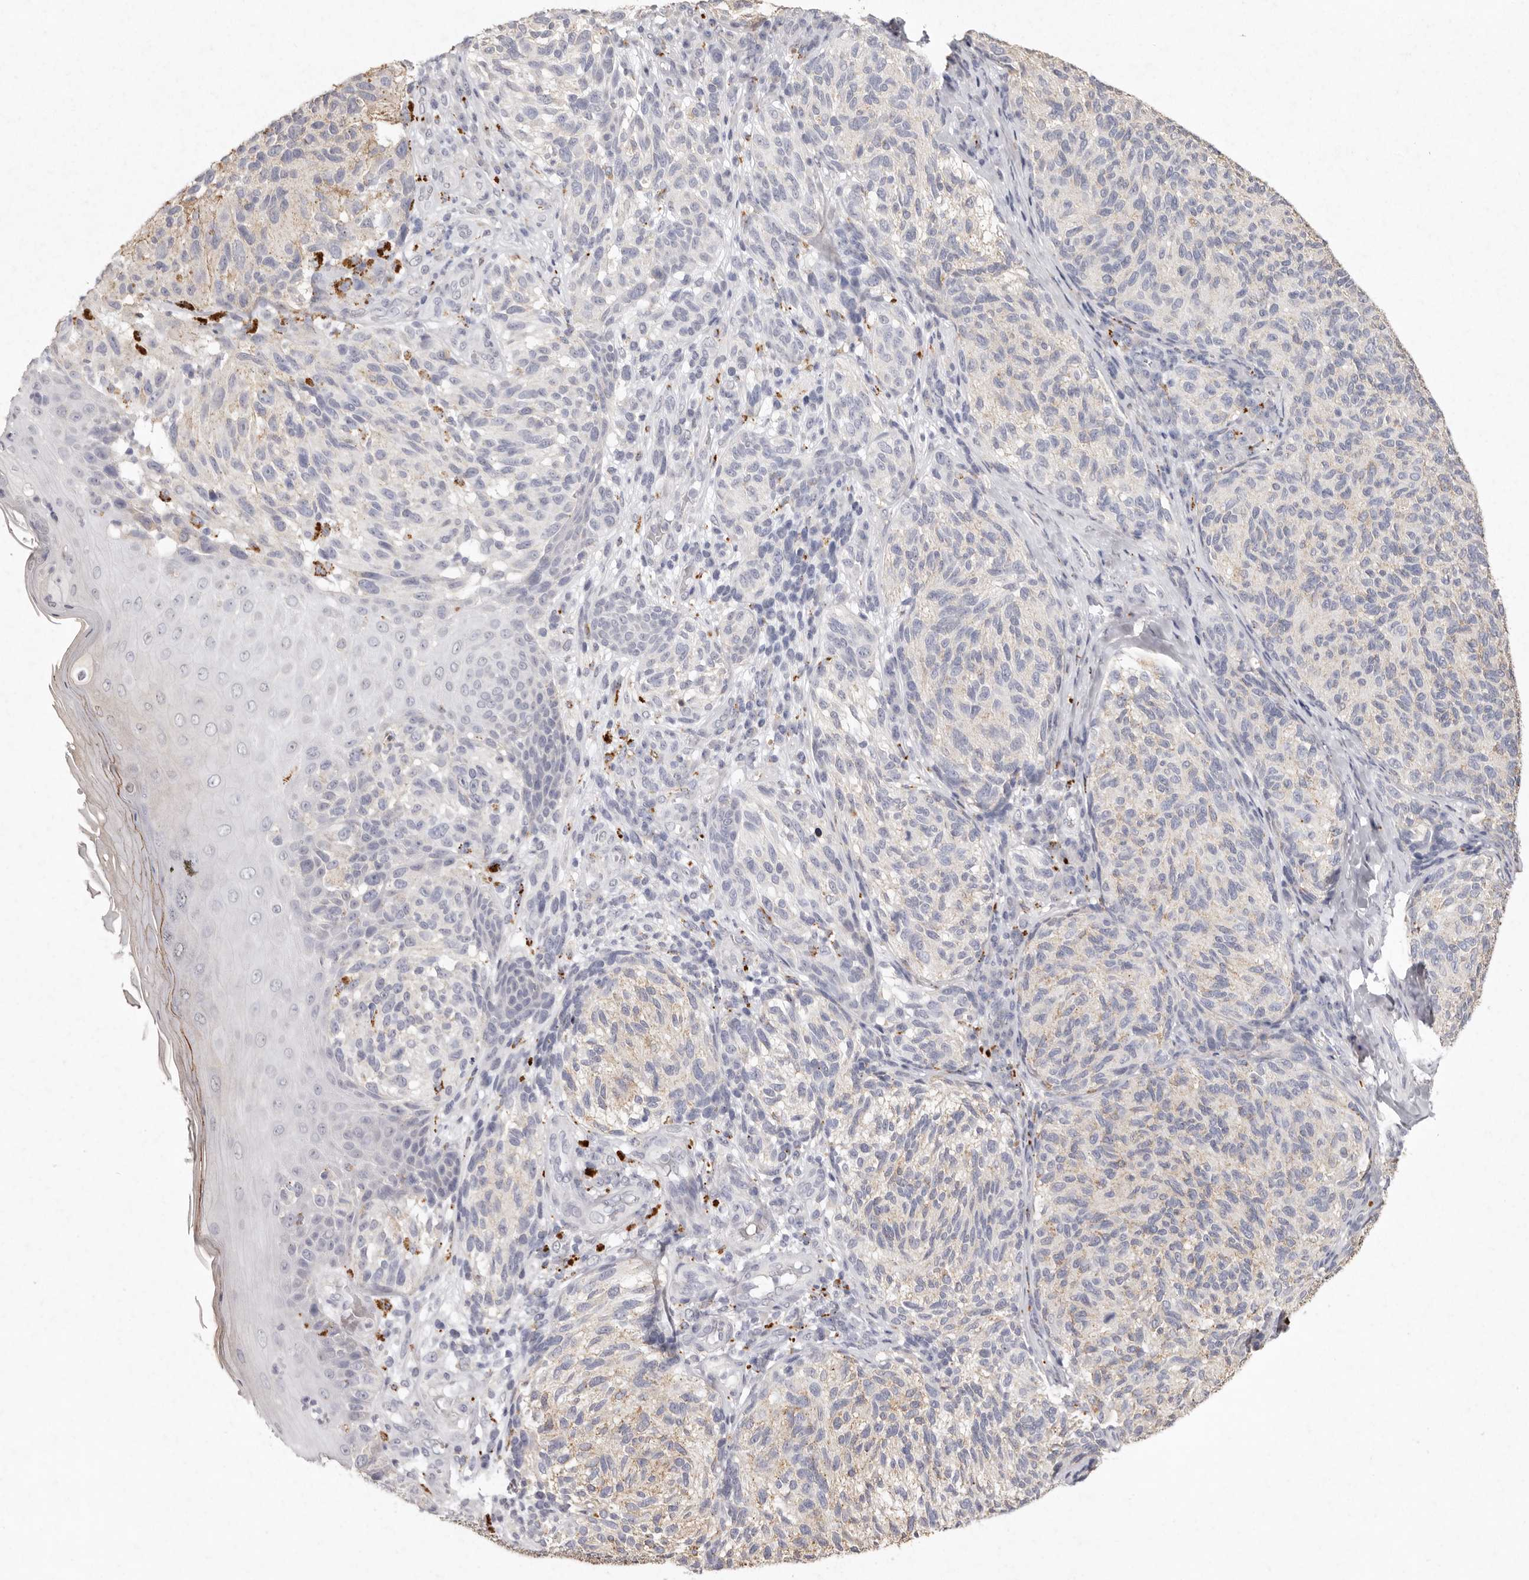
{"staining": {"intensity": "negative", "quantity": "none", "location": "none"}, "tissue": "melanoma", "cell_type": "Tumor cells", "image_type": "cancer", "snomed": [{"axis": "morphology", "description": "Malignant melanoma, NOS"}, {"axis": "topography", "description": "Skin"}], "caption": "This micrograph is of malignant melanoma stained with immunohistochemistry (IHC) to label a protein in brown with the nuclei are counter-stained blue. There is no expression in tumor cells. (DAB IHC visualized using brightfield microscopy, high magnification).", "gene": "FAM185A", "patient": {"sex": "female", "age": 73}}